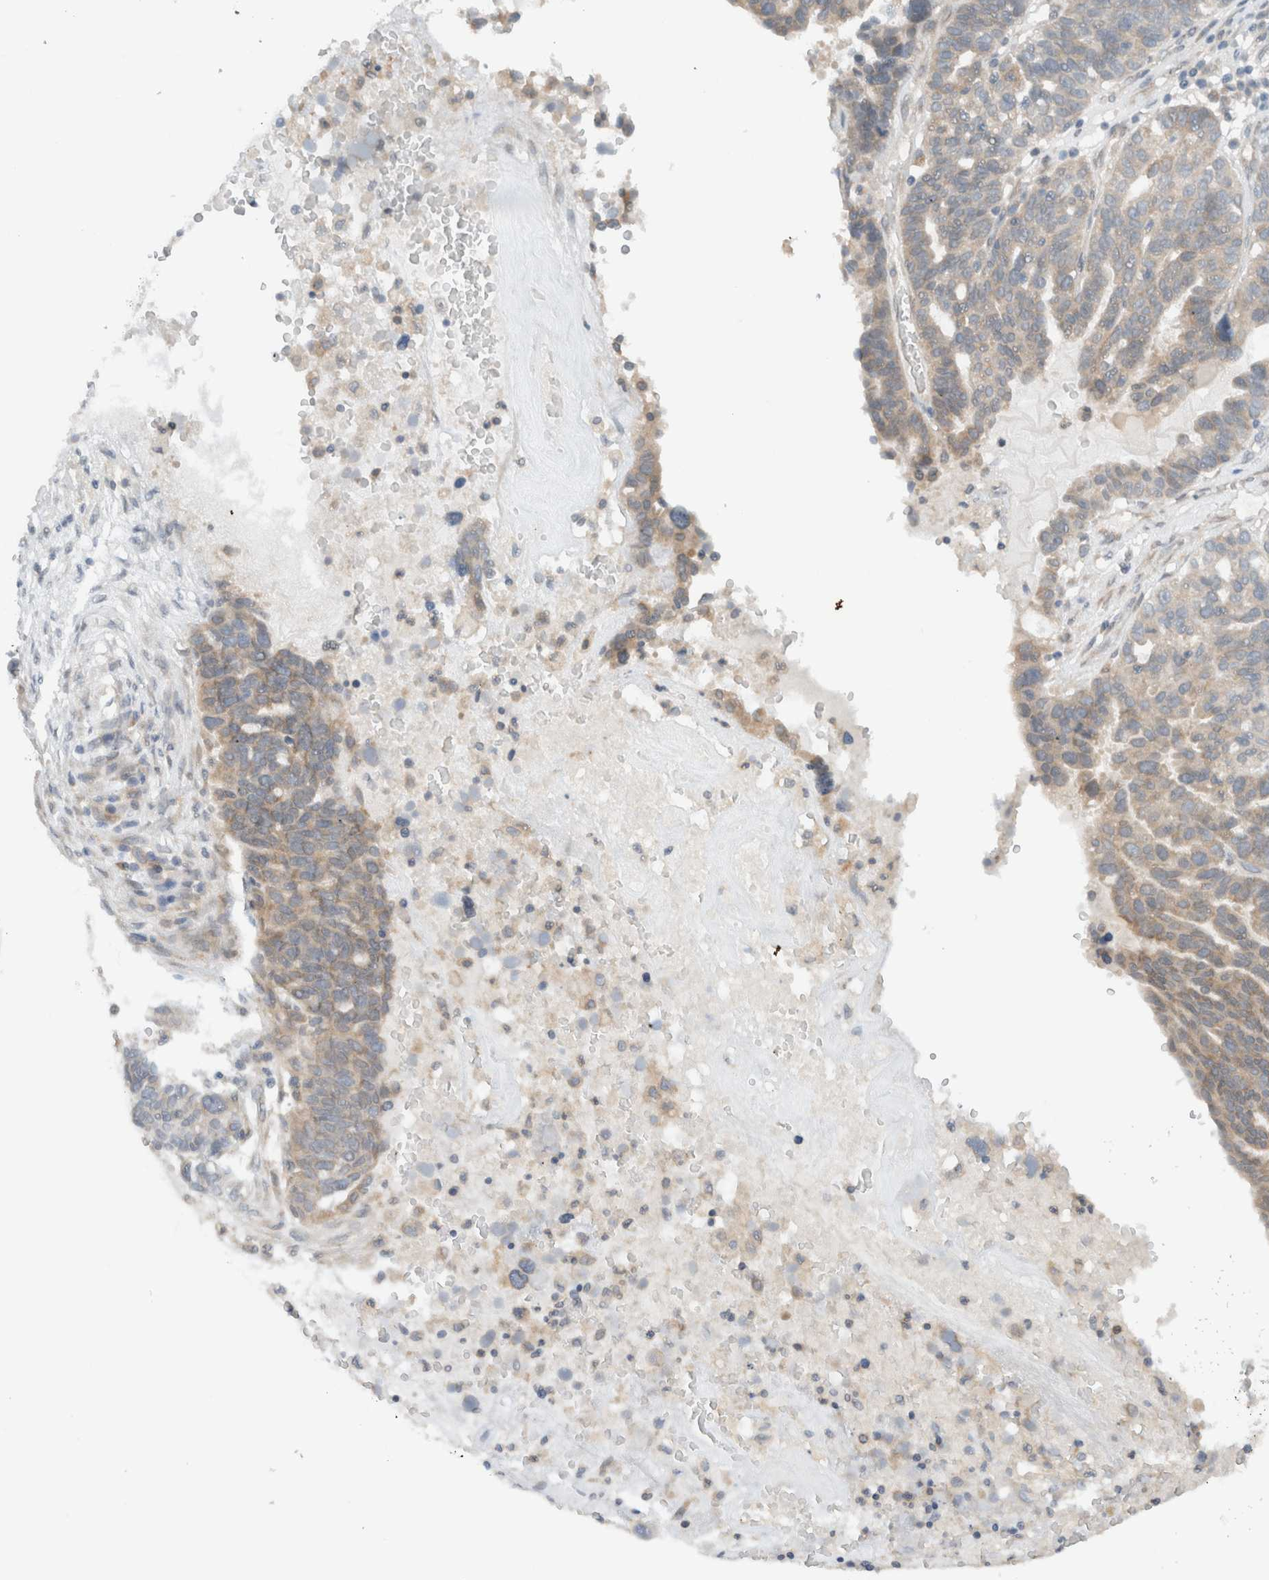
{"staining": {"intensity": "weak", "quantity": "<25%", "location": "cytoplasmic/membranous"}, "tissue": "ovarian cancer", "cell_type": "Tumor cells", "image_type": "cancer", "snomed": [{"axis": "morphology", "description": "Cystadenocarcinoma, serous, NOS"}, {"axis": "topography", "description": "Ovary"}], "caption": "IHC of human ovarian cancer reveals no positivity in tumor cells. (DAB immunohistochemistry, high magnification).", "gene": "ARFGEF2", "patient": {"sex": "female", "age": 59}}